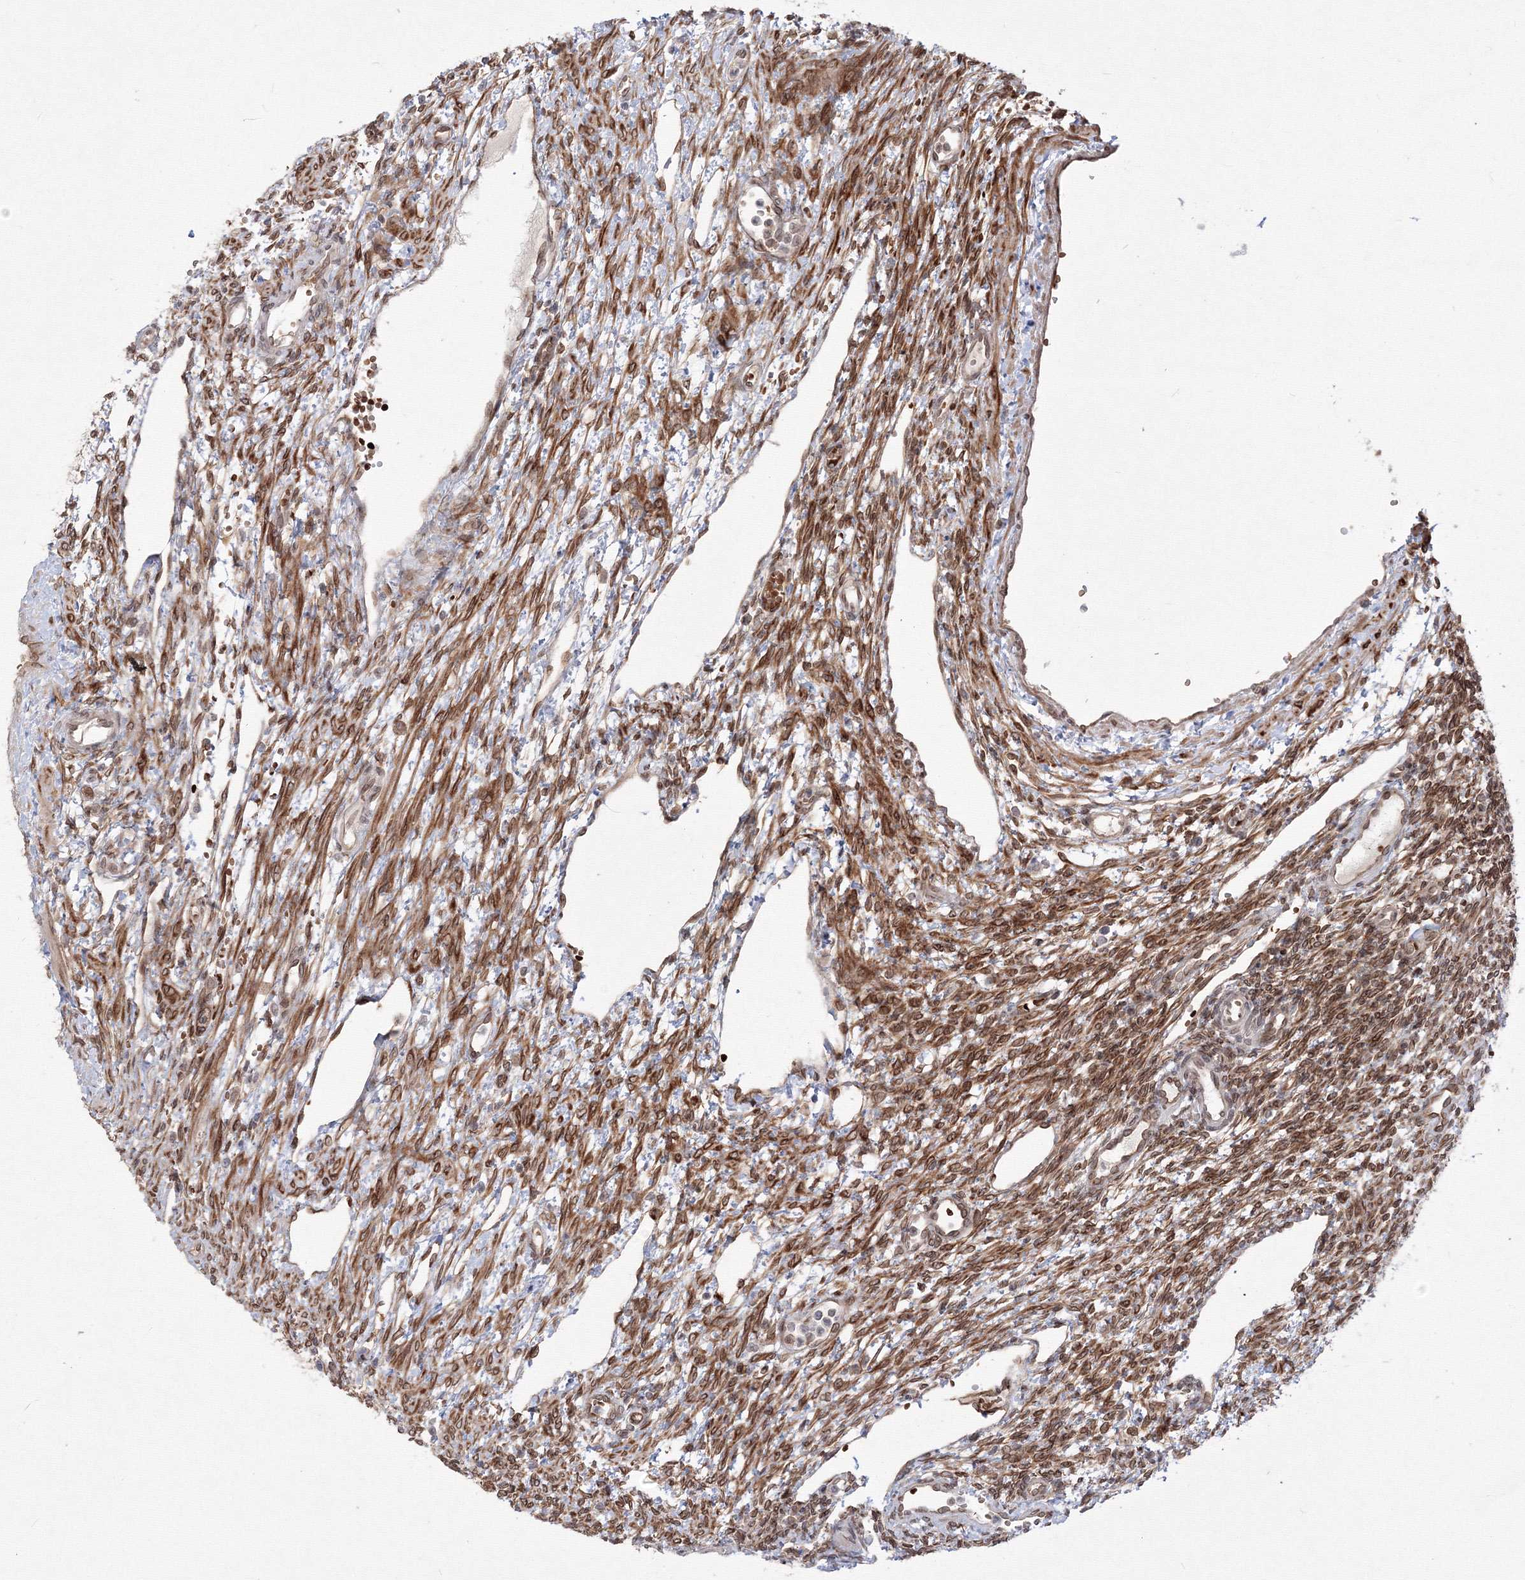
{"staining": {"intensity": "moderate", "quantity": ">75%", "location": "cytoplasmic/membranous,nuclear"}, "tissue": "ovary", "cell_type": "Follicle cells", "image_type": "normal", "snomed": [{"axis": "morphology", "description": "Normal tissue, NOS"}, {"axis": "morphology", "description": "Cyst, NOS"}, {"axis": "topography", "description": "Ovary"}], "caption": "A micrograph of human ovary stained for a protein reveals moderate cytoplasmic/membranous,nuclear brown staining in follicle cells.", "gene": "DNAJB2", "patient": {"sex": "female", "age": 33}}